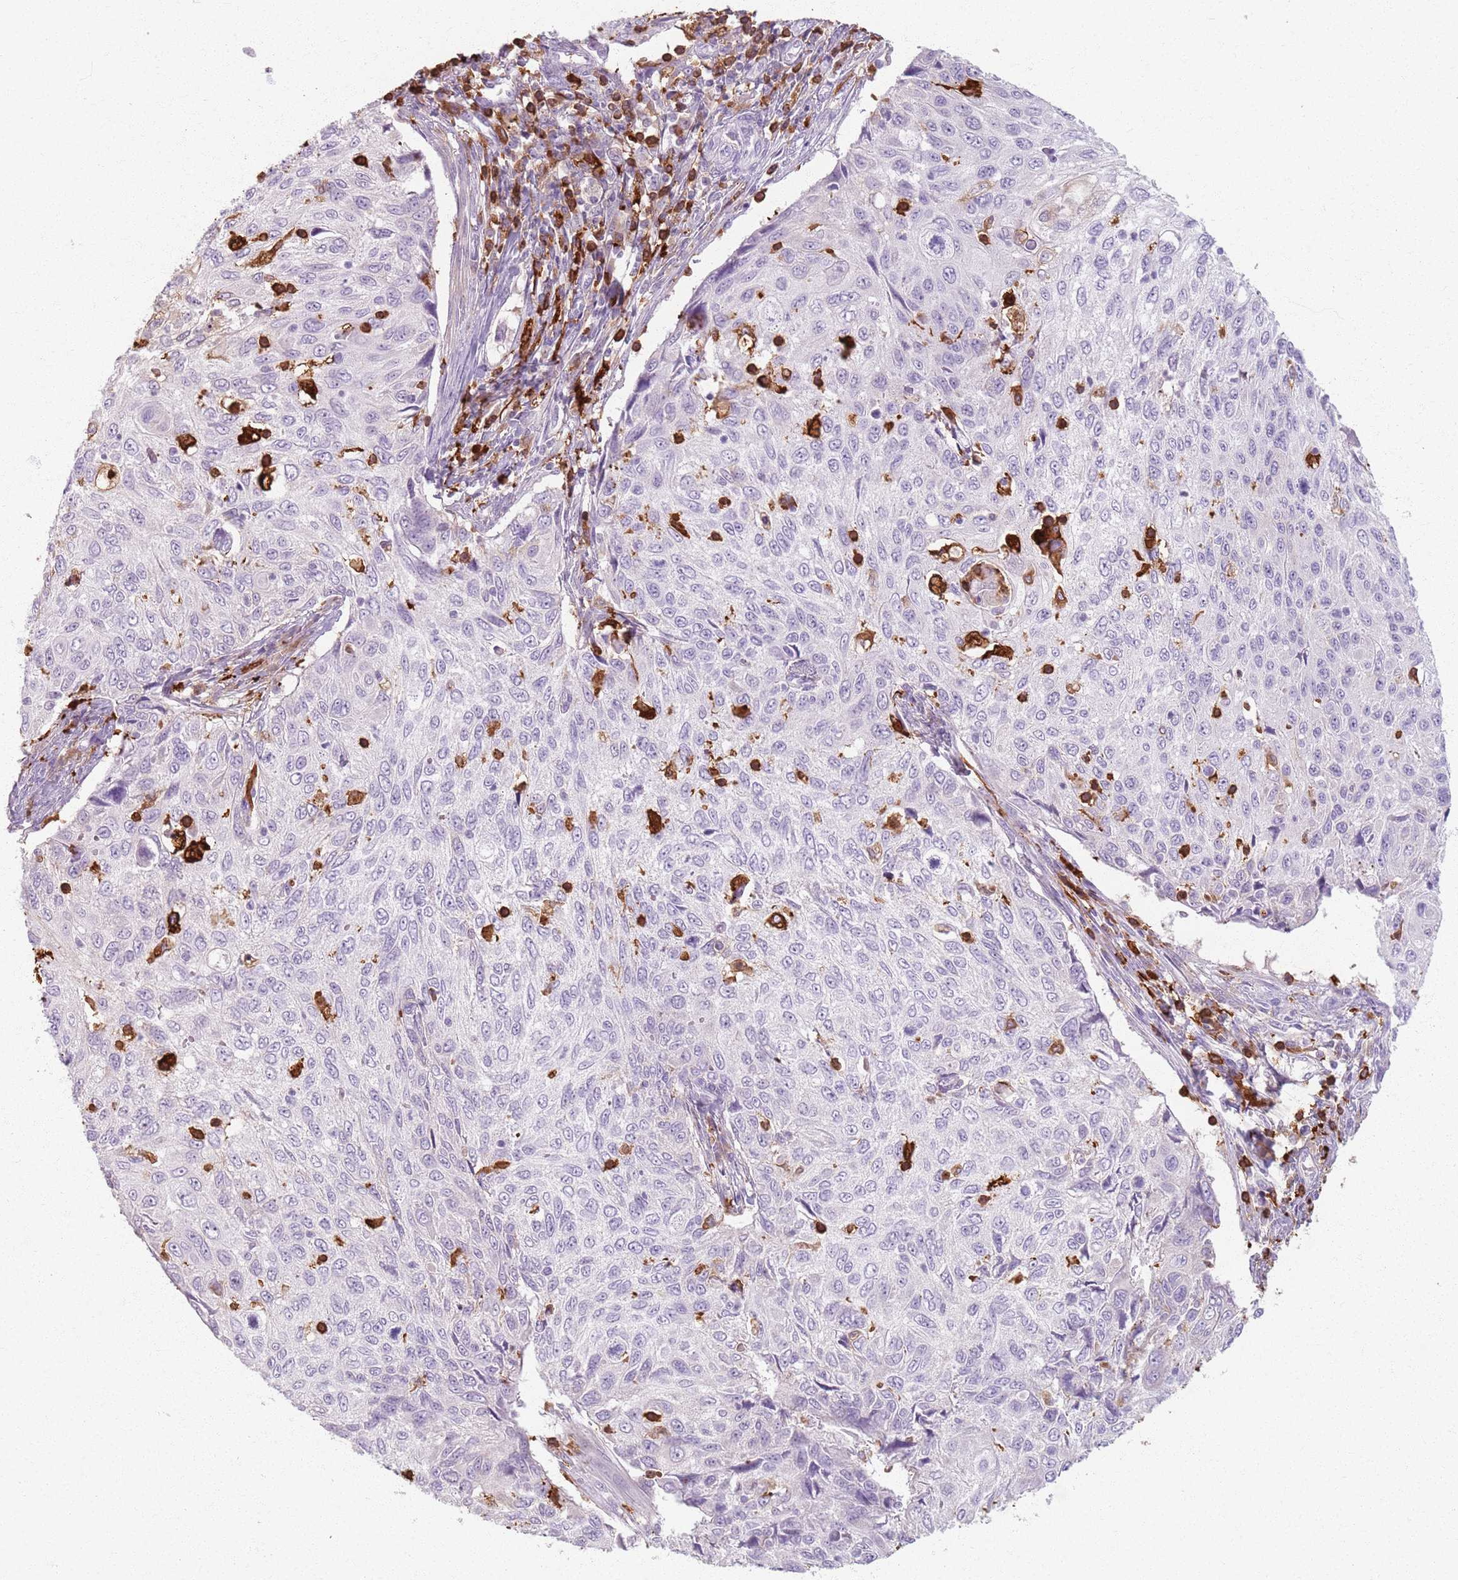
{"staining": {"intensity": "negative", "quantity": "none", "location": "none"}, "tissue": "cervical cancer", "cell_type": "Tumor cells", "image_type": "cancer", "snomed": [{"axis": "morphology", "description": "Squamous cell carcinoma, NOS"}, {"axis": "topography", "description": "Cervix"}], "caption": "DAB (3,3'-diaminobenzidine) immunohistochemical staining of cervical cancer reveals no significant positivity in tumor cells. Nuclei are stained in blue.", "gene": "GDPGP1", "patient": {"sex": "female", "age": 70}}